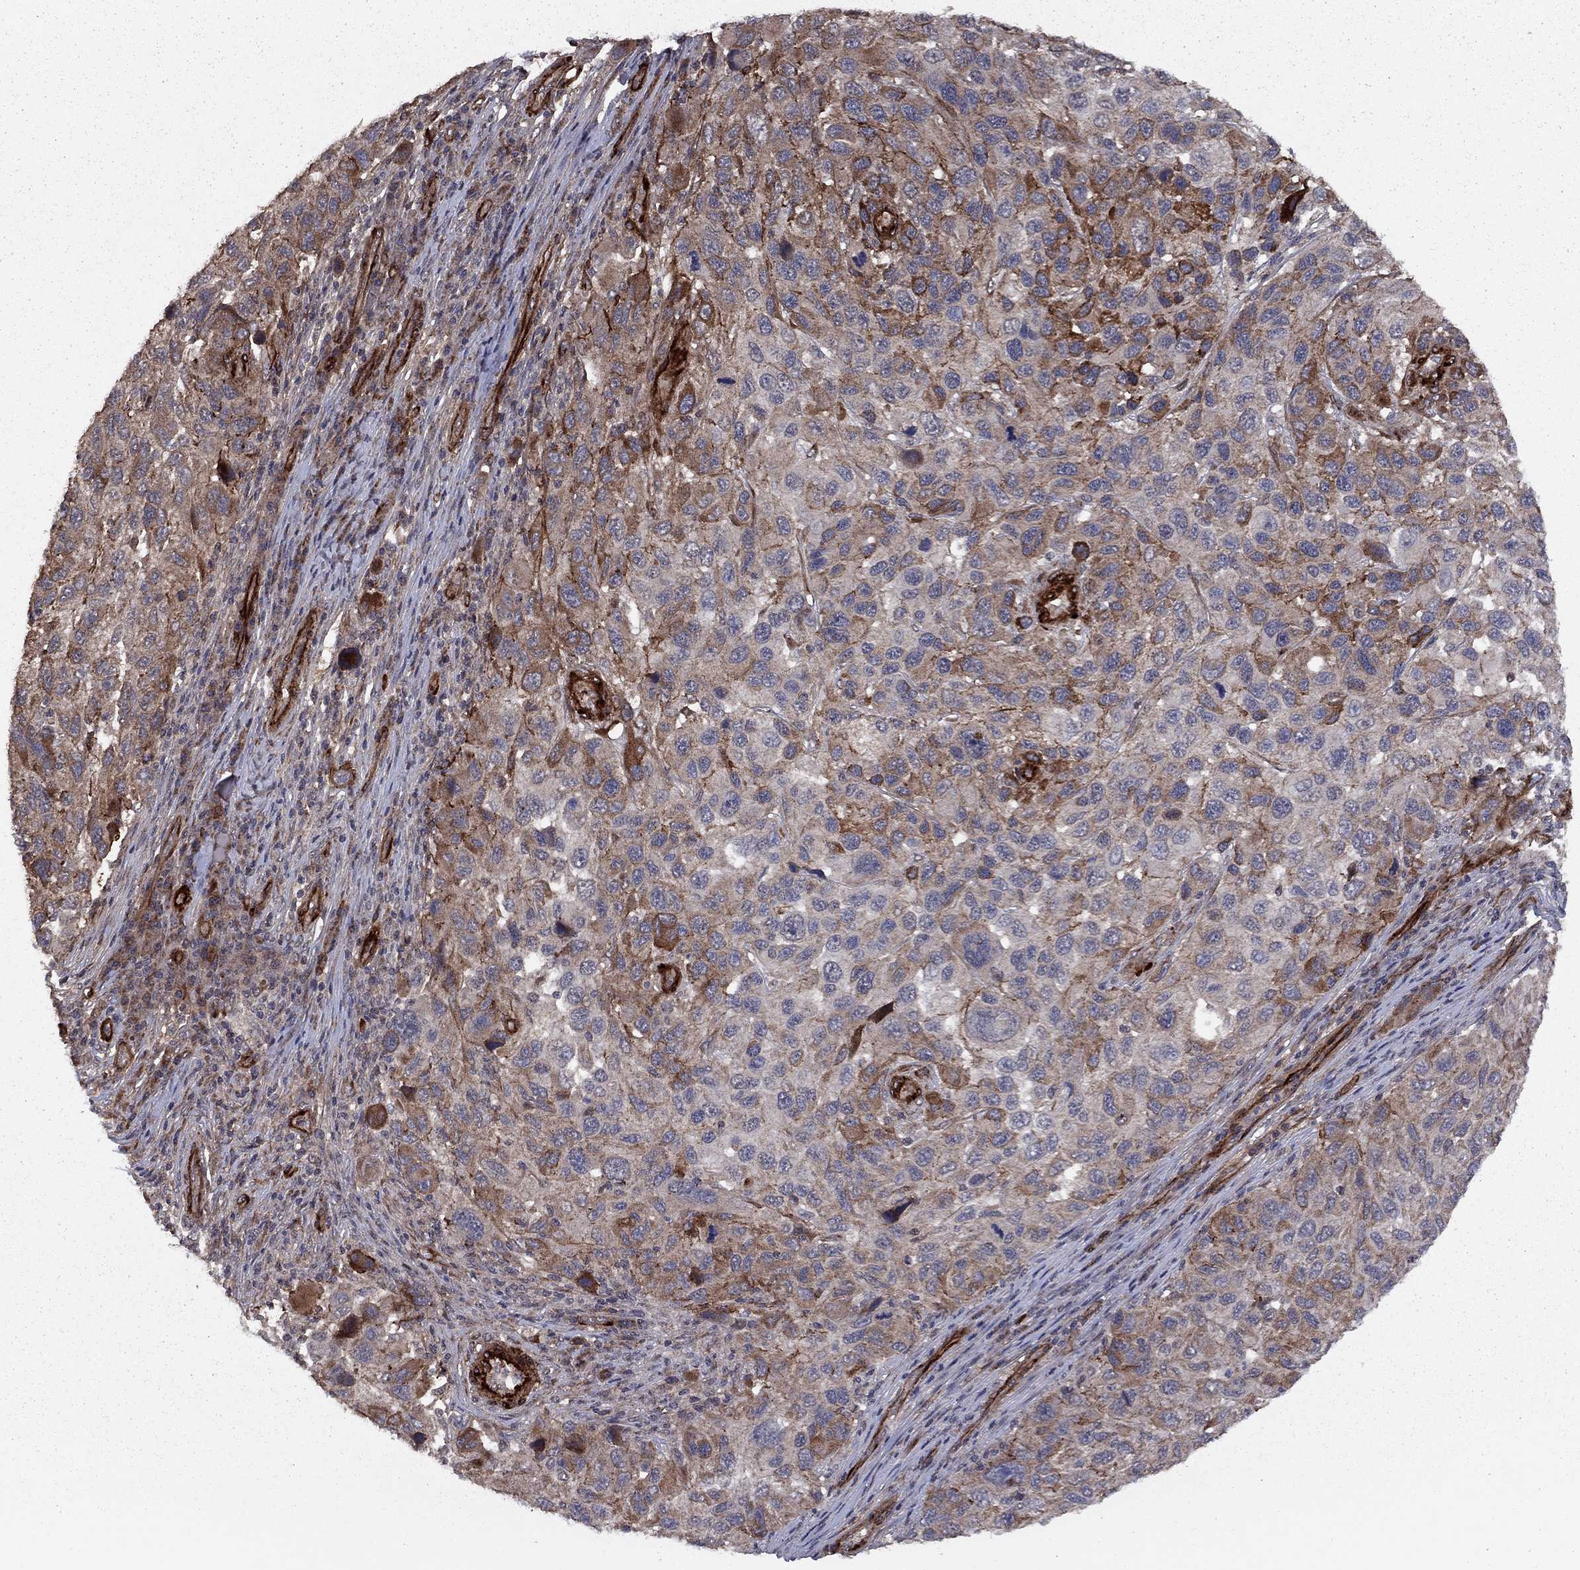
{"staining": {"intensity": "strong", "quantity": "<25%", "location": "cytoplasmic/membranous"}, "tissue": "melanoma", "cell_type": "Tumor cells", "image_type": "cancer", "snomed": [{"axis": "morphology", "description": "Malignant melanoma, NOS"}, {"axis": "topography", "description": "Skin"}], "caption": "Melanoma was stained to show a protein in brown. There is medium levels of strong cytoplasmic/membranous positivity in about <25% of tumor cells.", "gene": "COL18A1", "patient": {"sex": "male", "age": 53}}